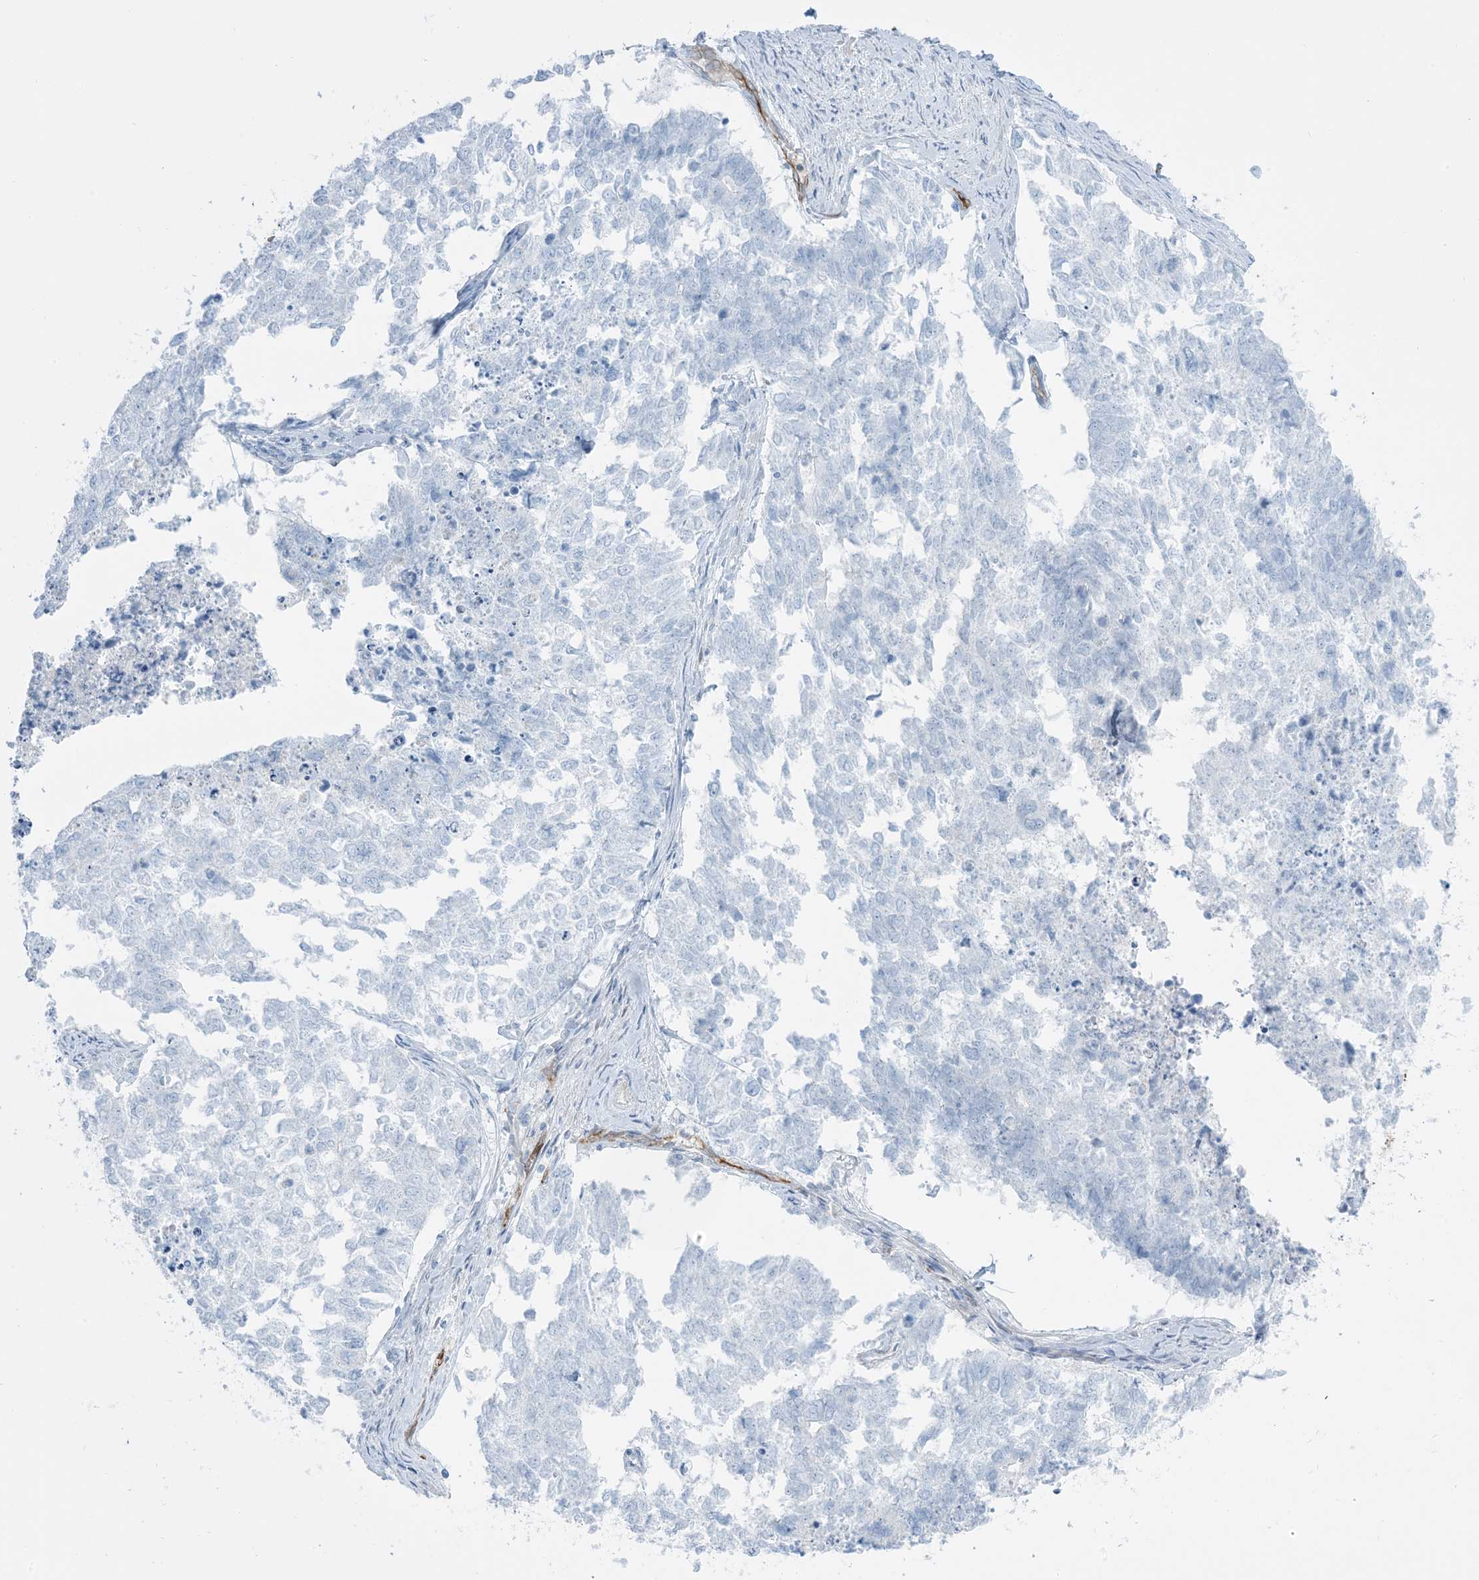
{"staining": {"intensity": "negative", "quantity": "none", "location": "none"}, "tissue": "cervical cancer", "cell_type": "Tumor cells", "image_type": "cancer", "snomed": [{"axis": "morphology", "description": "Squamous cell carcinoma, NOS"}, {"axis": "topography", "description": "Cervix"}], "caption": "The histopathology image exhibits no significant staining in tumor cells of cervical squamous cell carcinoma.", "gene": "EPS8L3", "patient": {"sex": "female", "age": 63}}